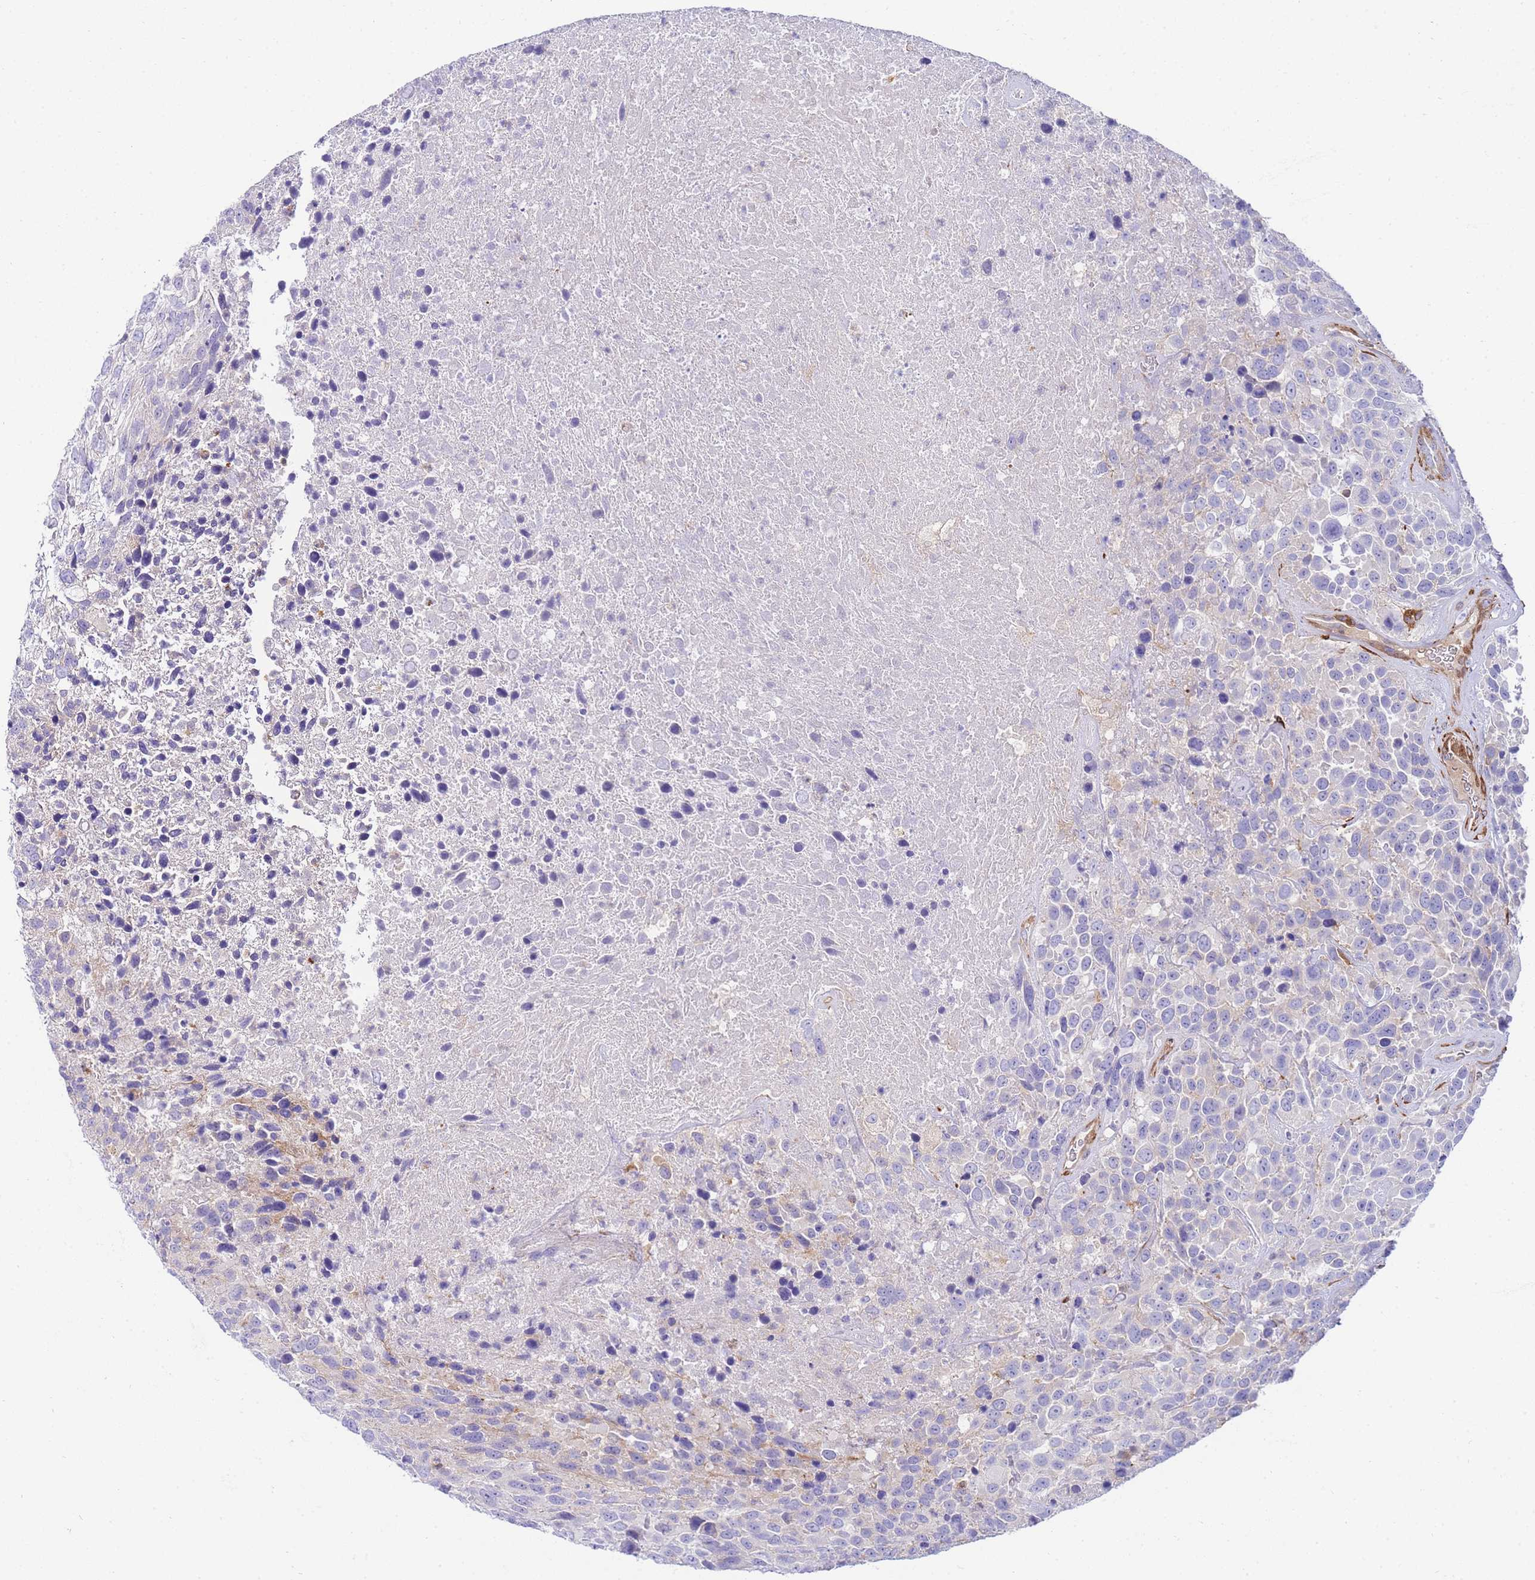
{"staining": {"intensity": "negative", "quantity": "none", "location": "none"}, "tissue": "urothelial cancer", "cell_type": "Tumor cells", "image_type": "cancer", "snomed": [{"axis": "morphology", "description": "Urothelial carcinoma, High grade"}, {"axis": "topography", "description": "Urinary bladder"}], "caption": "This image is of urothelial carcinoma (high-grade) stained with immunohistochemistry (IHC) to label a protein in brown with the nuclei are counter-stained blue. There is no expression in tumor cells.", "gene": "FBN3", "patient": {"sex": "female", "age": 70}}